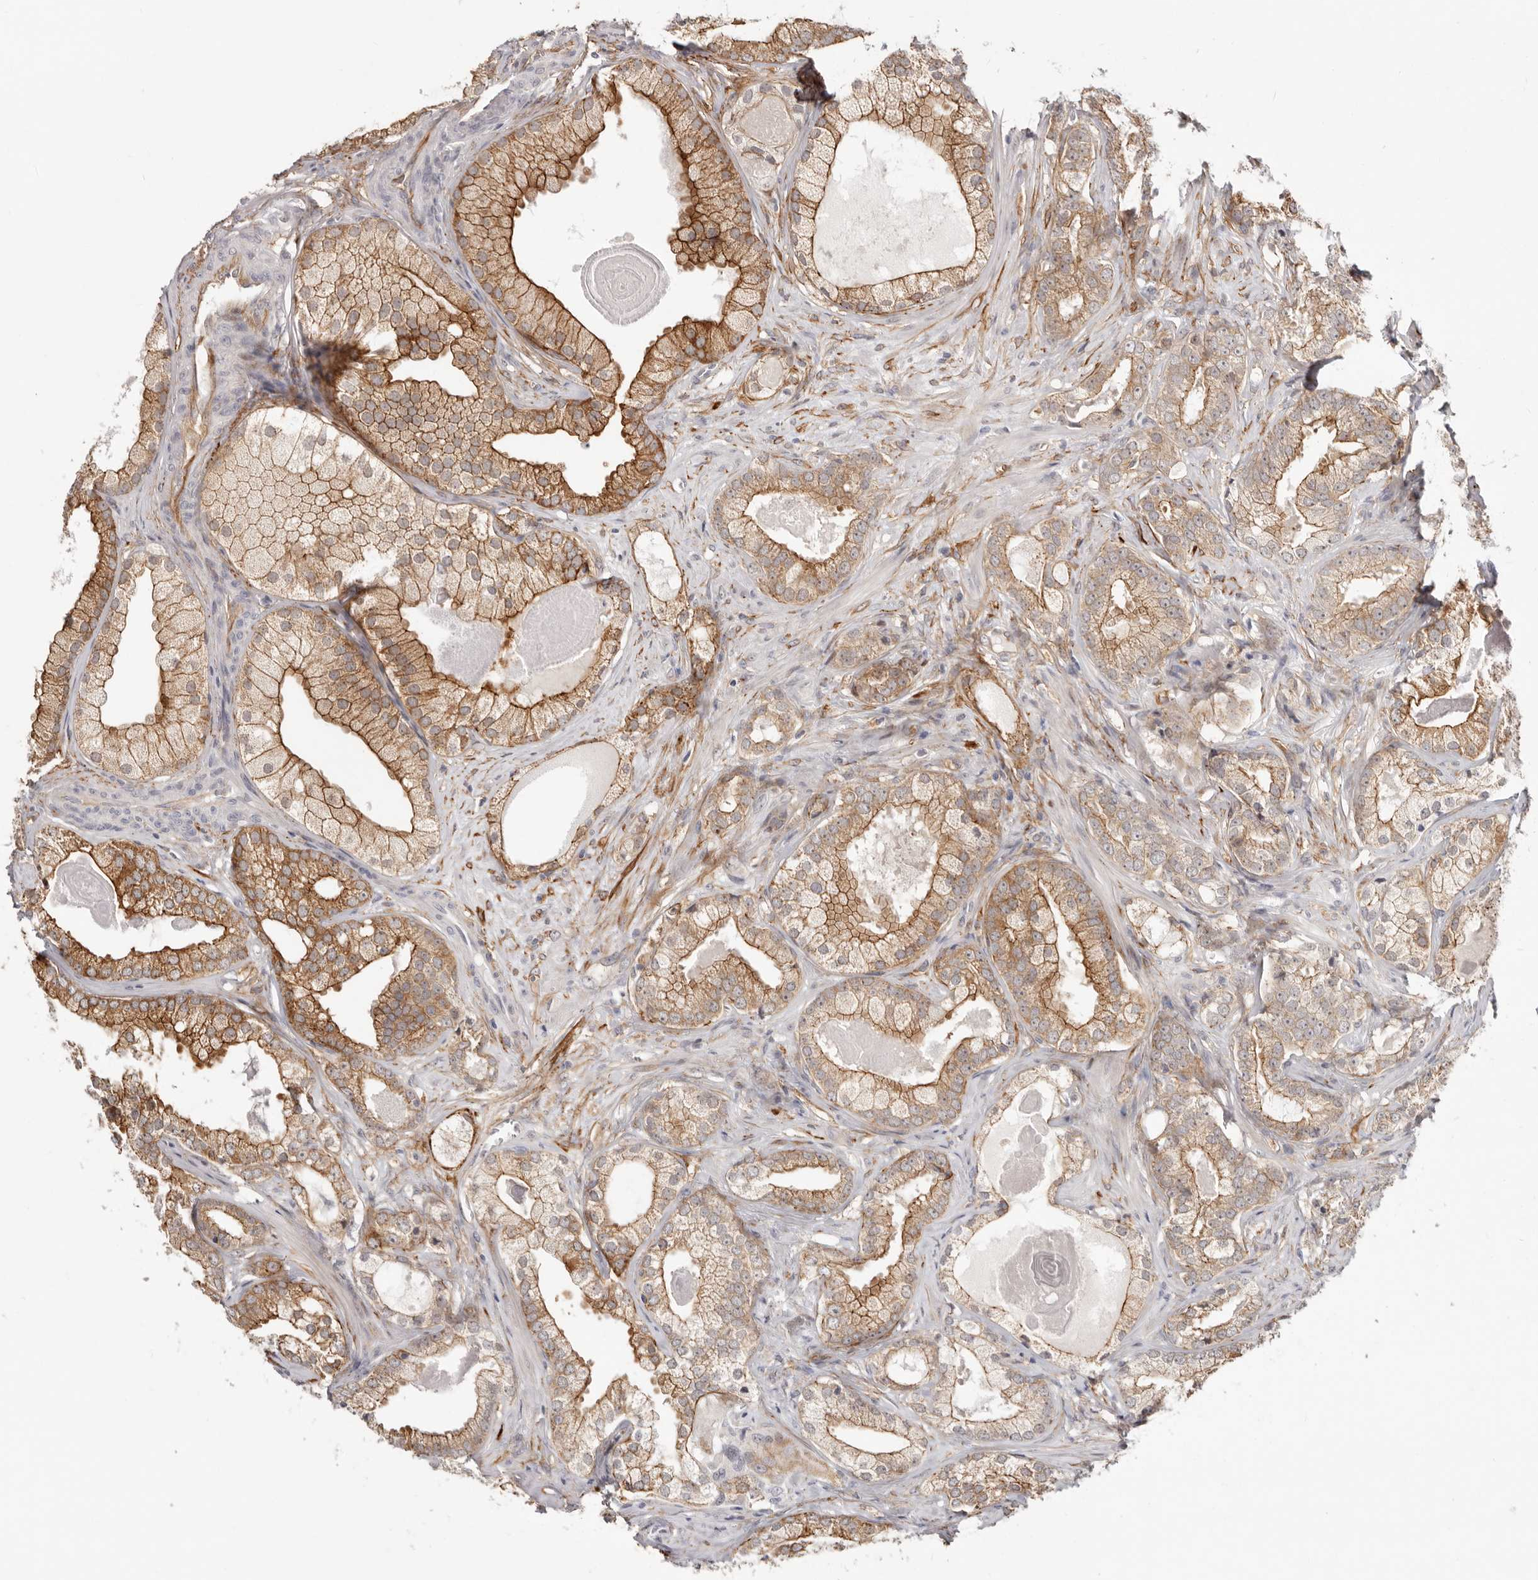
{"staining": {"intensity": "moderate", "quantity": ">75%", "location": "cytoplasmic/membranous"}, "tissue": "prostate cancer", "cell_type": "Tumor cells", "image_type": "cancer", "snomed": [{"axis": "morphology", "description": "Normal morphology"}, {"axis": "morphology", "description": "Adenocarcinoma, Low grade"}, {"axis": "topography", "description": "Prostate"}], "caption": "Protein expression analysis of human prostate low-grade adenocarcinoma reveals moderate cytoplasmic/membranous positivity in approximately >75% of tumor cells. Nuclei are stained in blue.", "gene": "SZT2", "patient": {"sex": "male", "age": 72}}